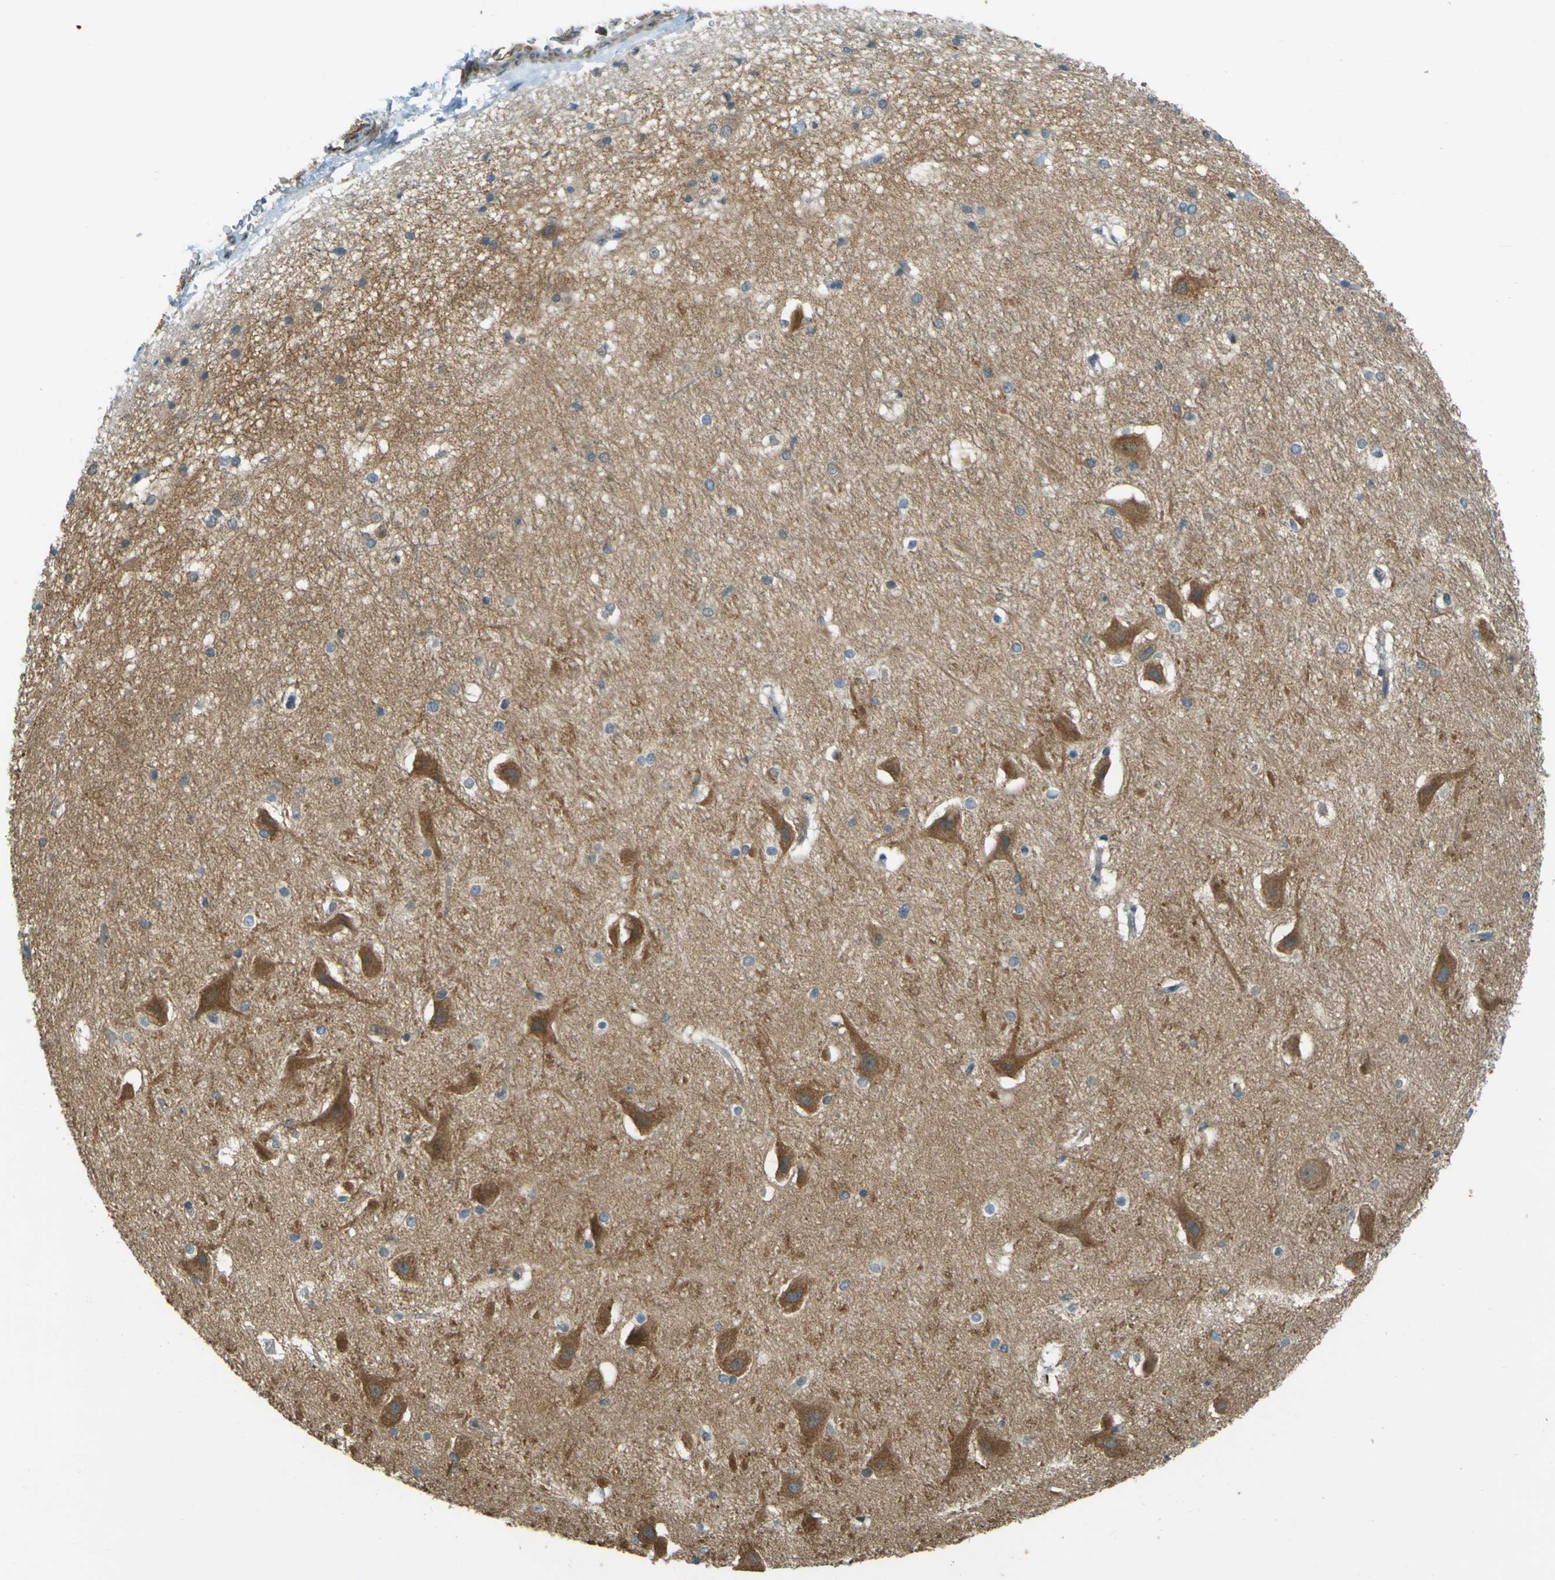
{"staining": {"intensity": "negative", "quantity": "none", "location": "none"}, "tissue": "hippocampus", "cell_type": "Glial cells", "image_type": "normal", "snomed": [{"axis": "morphology", "description": "Normal tissue, NOS"}, {"axis": "topography", "description": "Hippocampus"}], "caption": "High power microscopy histopathology image of an immunohistochemistry (IHC) photomicrograph of normal hippocampus, revealing no significant staining in glial cells. (DAB IHC visualized using brightfield microscopy, high magnification).", "gene": "LPCAT1", "patient": {"sex": "female", "age": 19}}